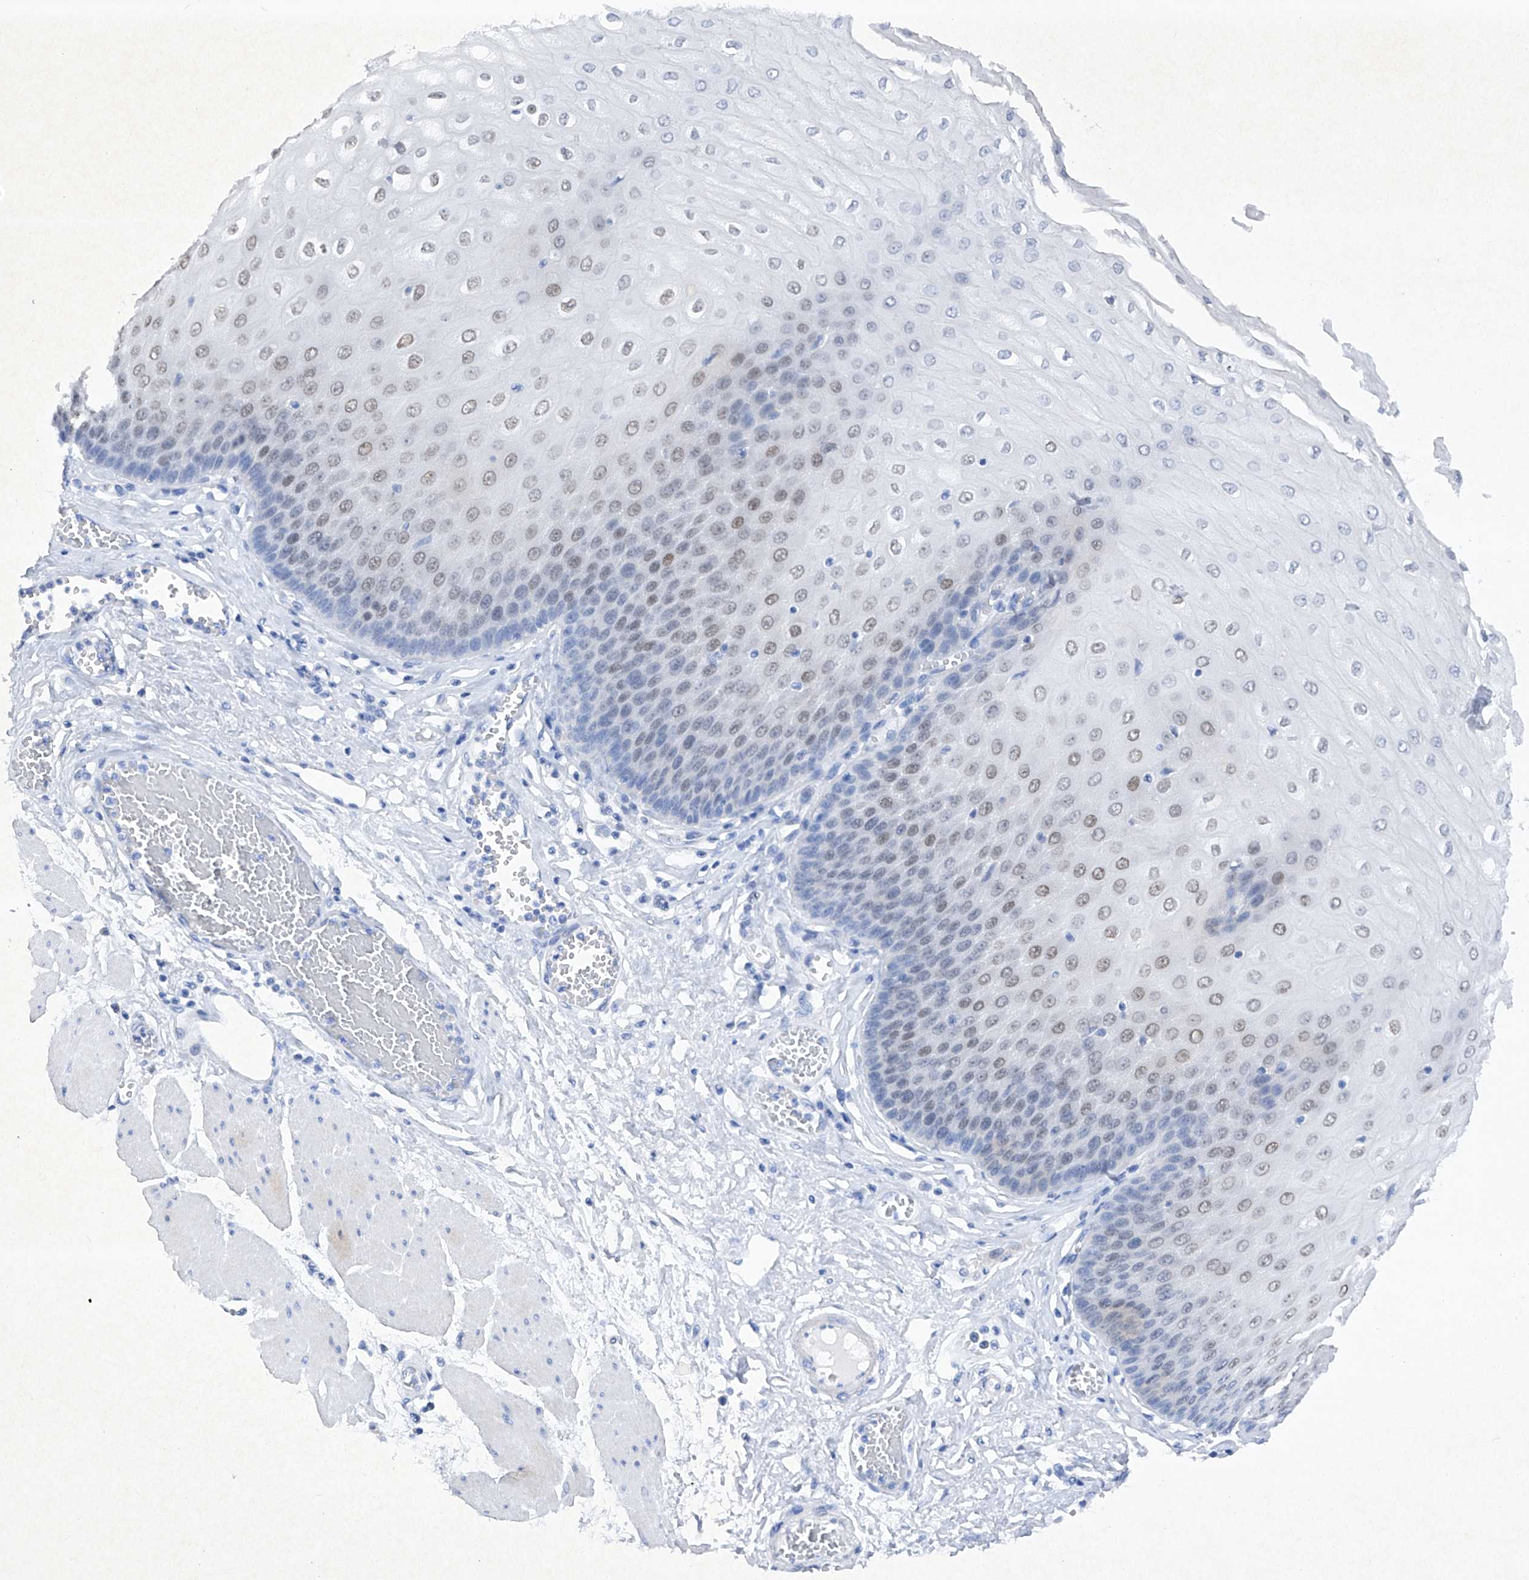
{"staining": {"intensity": "moderate", "quantity": "<25%", "location": "nuclear"}, "tissue": "esophagus", "cell_type": "Squamous epithelial cells", "image_type": "normal", "snomed": [{"axis": "morphology", "description": "Normal tissue, NOS"}, {"axis": "topography", "description": "Esophagus"}], "caption": "Normal esophagus reveals moderate nuclear expression in about <25% of squamous epithelial cells.", "gene": "BARX2", "patient": {"sex": "male", "age": 60}}